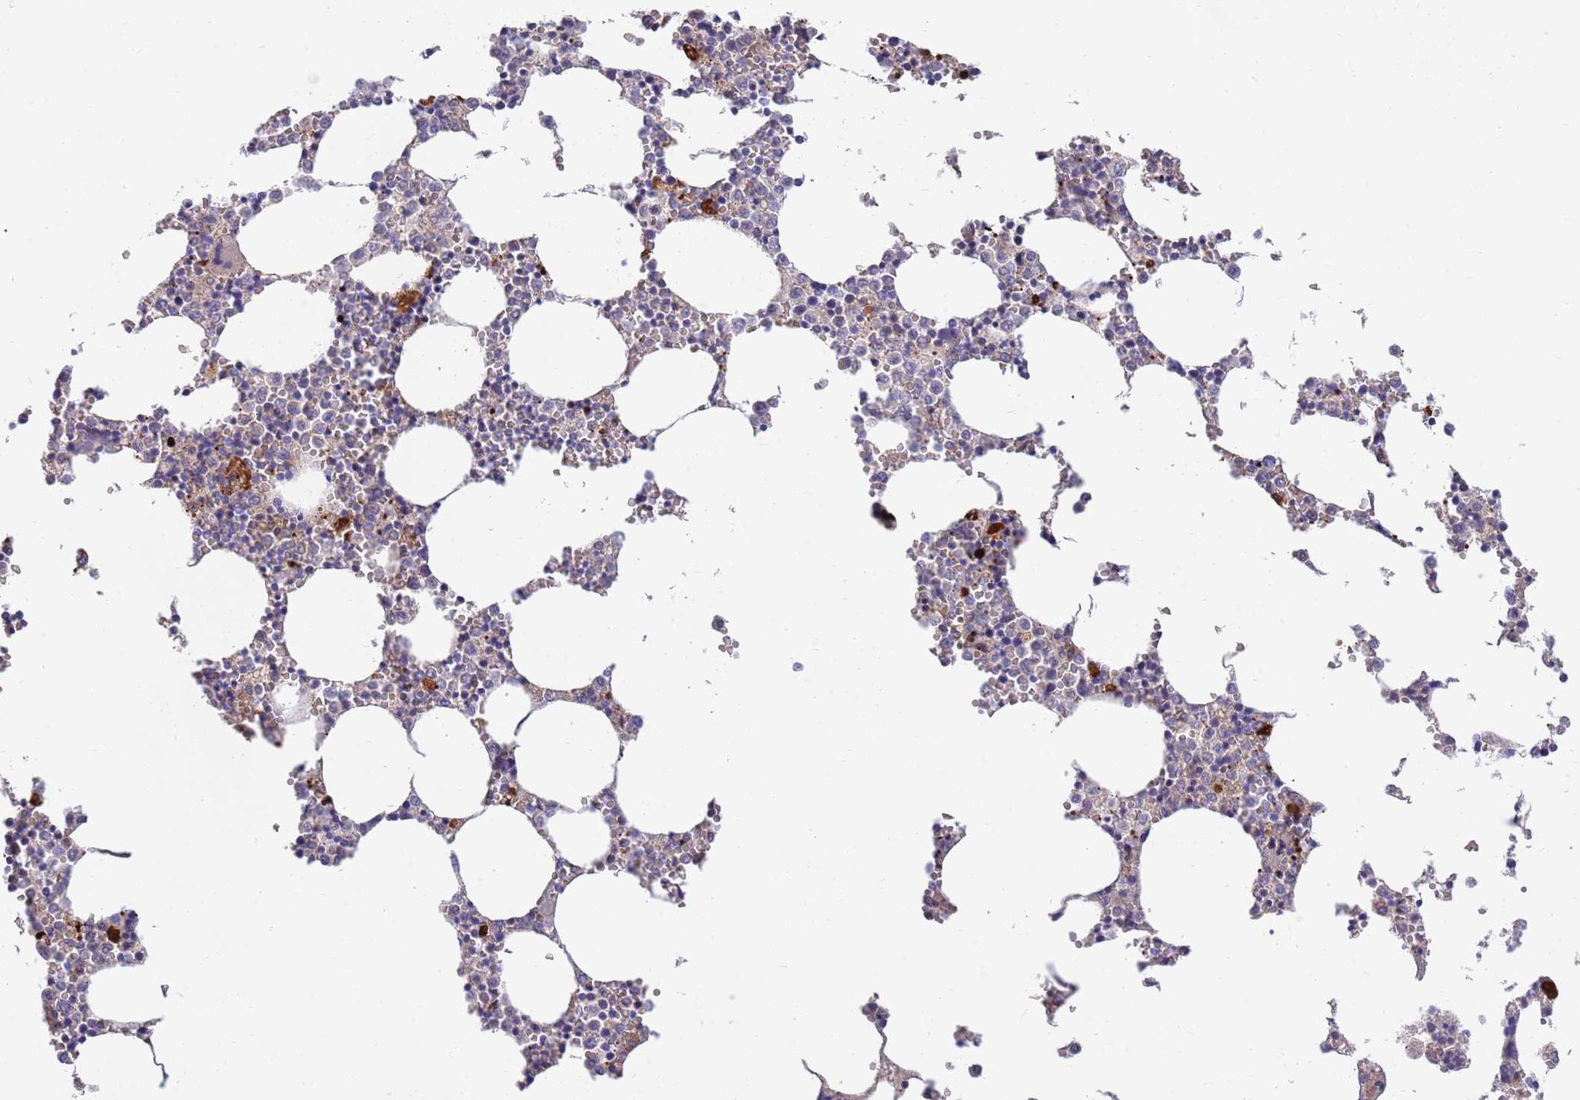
{"staining": {"intensity": "moderate", "quantity": "<25%", "location": "cytoplasmic/membranous"}, "tissue": "bone marrow", "cell_type": "Hematopoietic cells", "image_type": "normal", "snomed": [{"axis": "morphology", "description": "Normal tissue, NOS"}, {"axis": "topography", "description": "Bone marrow"}], "caption": "Protein analysis of unremarkable bone marrow reveals moderate cytoplasmic/membranous expression in approximately <25% of hematopoietic cells.", "gene": "NLRP6", "patient": {"sex": "female", "age": 64}}